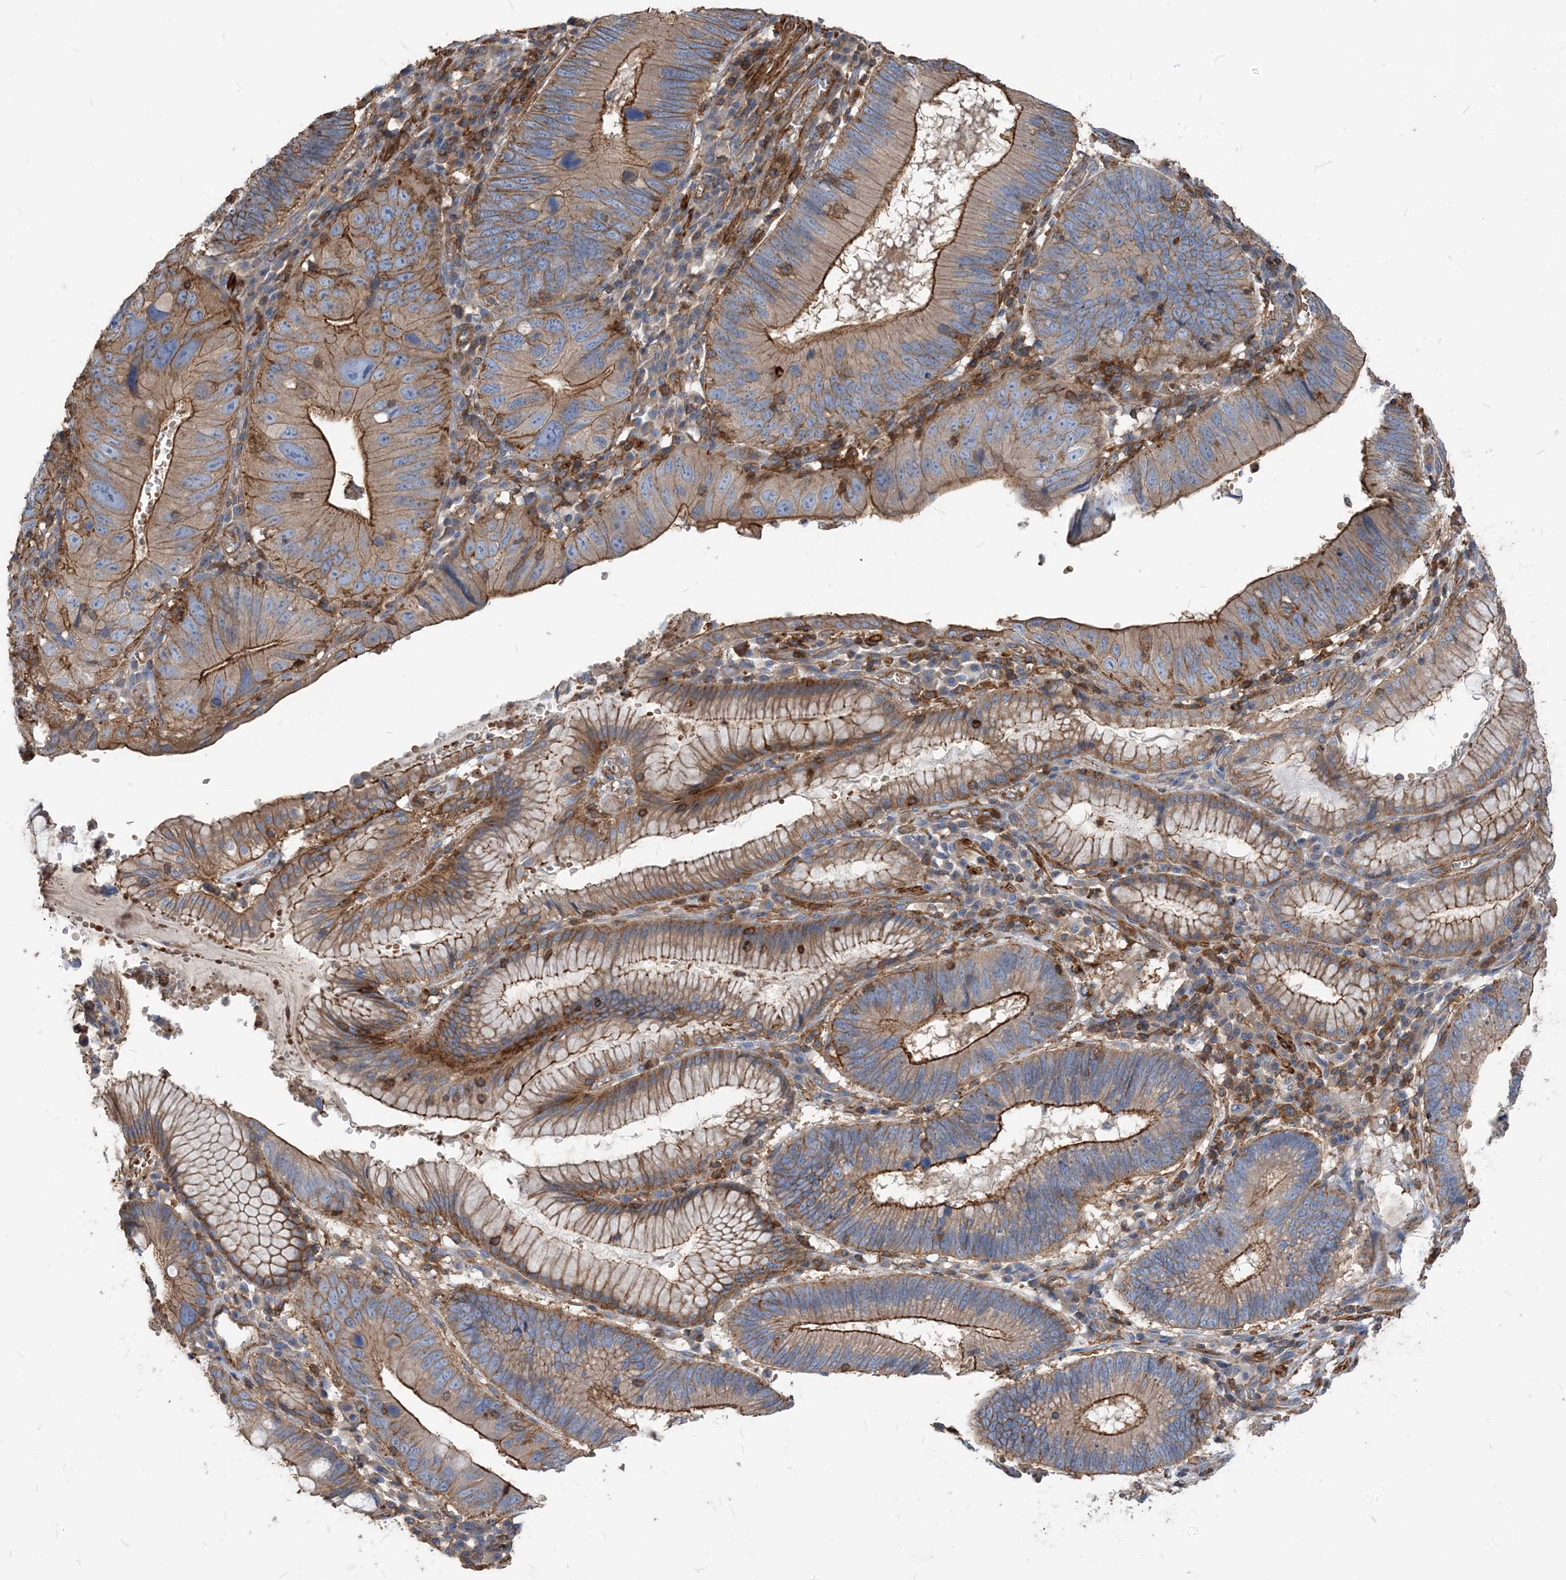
{"staining": {"intensity": "moderate", "quantity": "25%-75%", "location": "cytoplasmic/membranous"}, "tissue": "stomach cancer", "cell_type": "Tumor cells", "image_type": "cancer", "snomed": [{"axis": "morphology", "description": "Adenocarcinoma, NOS"}, {"axis": "topography", "description": "Stomach"}], "caption": "IHC of human stomach cancer (adenocarcinoma) displays medium levels of moderate cytoplasmic/membranous expression in approximately 25%-75% of tumor cells. (DAB (3,3'-diaminobenzidine) = brown stain, brightfield microscopy at high magnification).", "gene": "PARVG", "patient": {"sex": "male", "age": 59}}